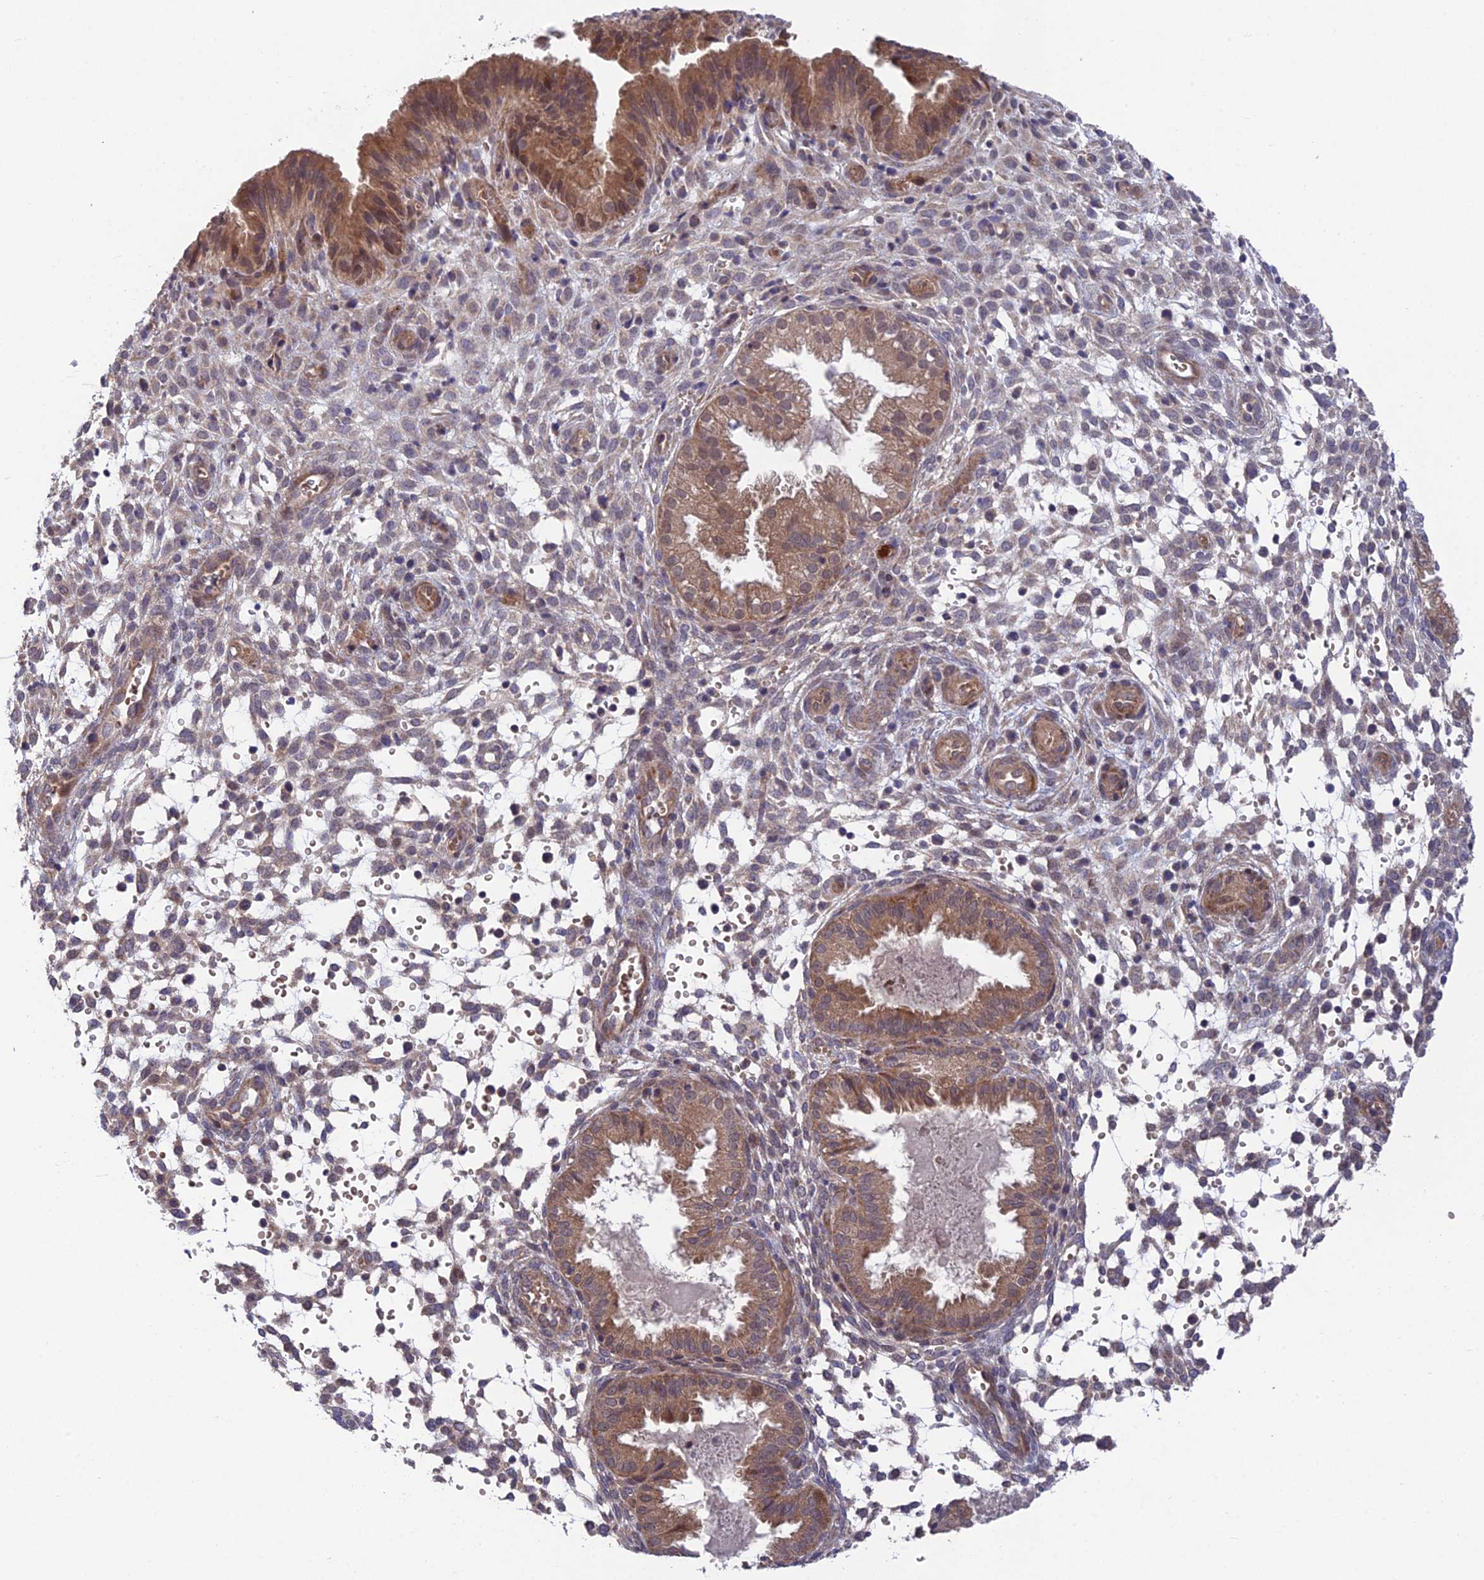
{"staining": {"intensity": "weak", "quantity": "<25%", "location": "cytoplasmic/membranous"}, "tissue": "endometrium", "cell_type": "Cells in endometrial stroma", "image_type": "normal", "snomed": [{"axis": "morphology", "description": "Normal tissue, NOS"}, {"axis": "topography", "description": "Endometrium"}], "caption": "Immunohistochemical staining of normal endometrium exhibits no significant expression in cells in endometrial stroma. The staining is performed using DAB (3,3'-diaminobenzidine) brown chromogen with nuclei counter-stained in using hematoxylin.", "gene": "UROS", "patient": {"sex": "female", "age": 33}}